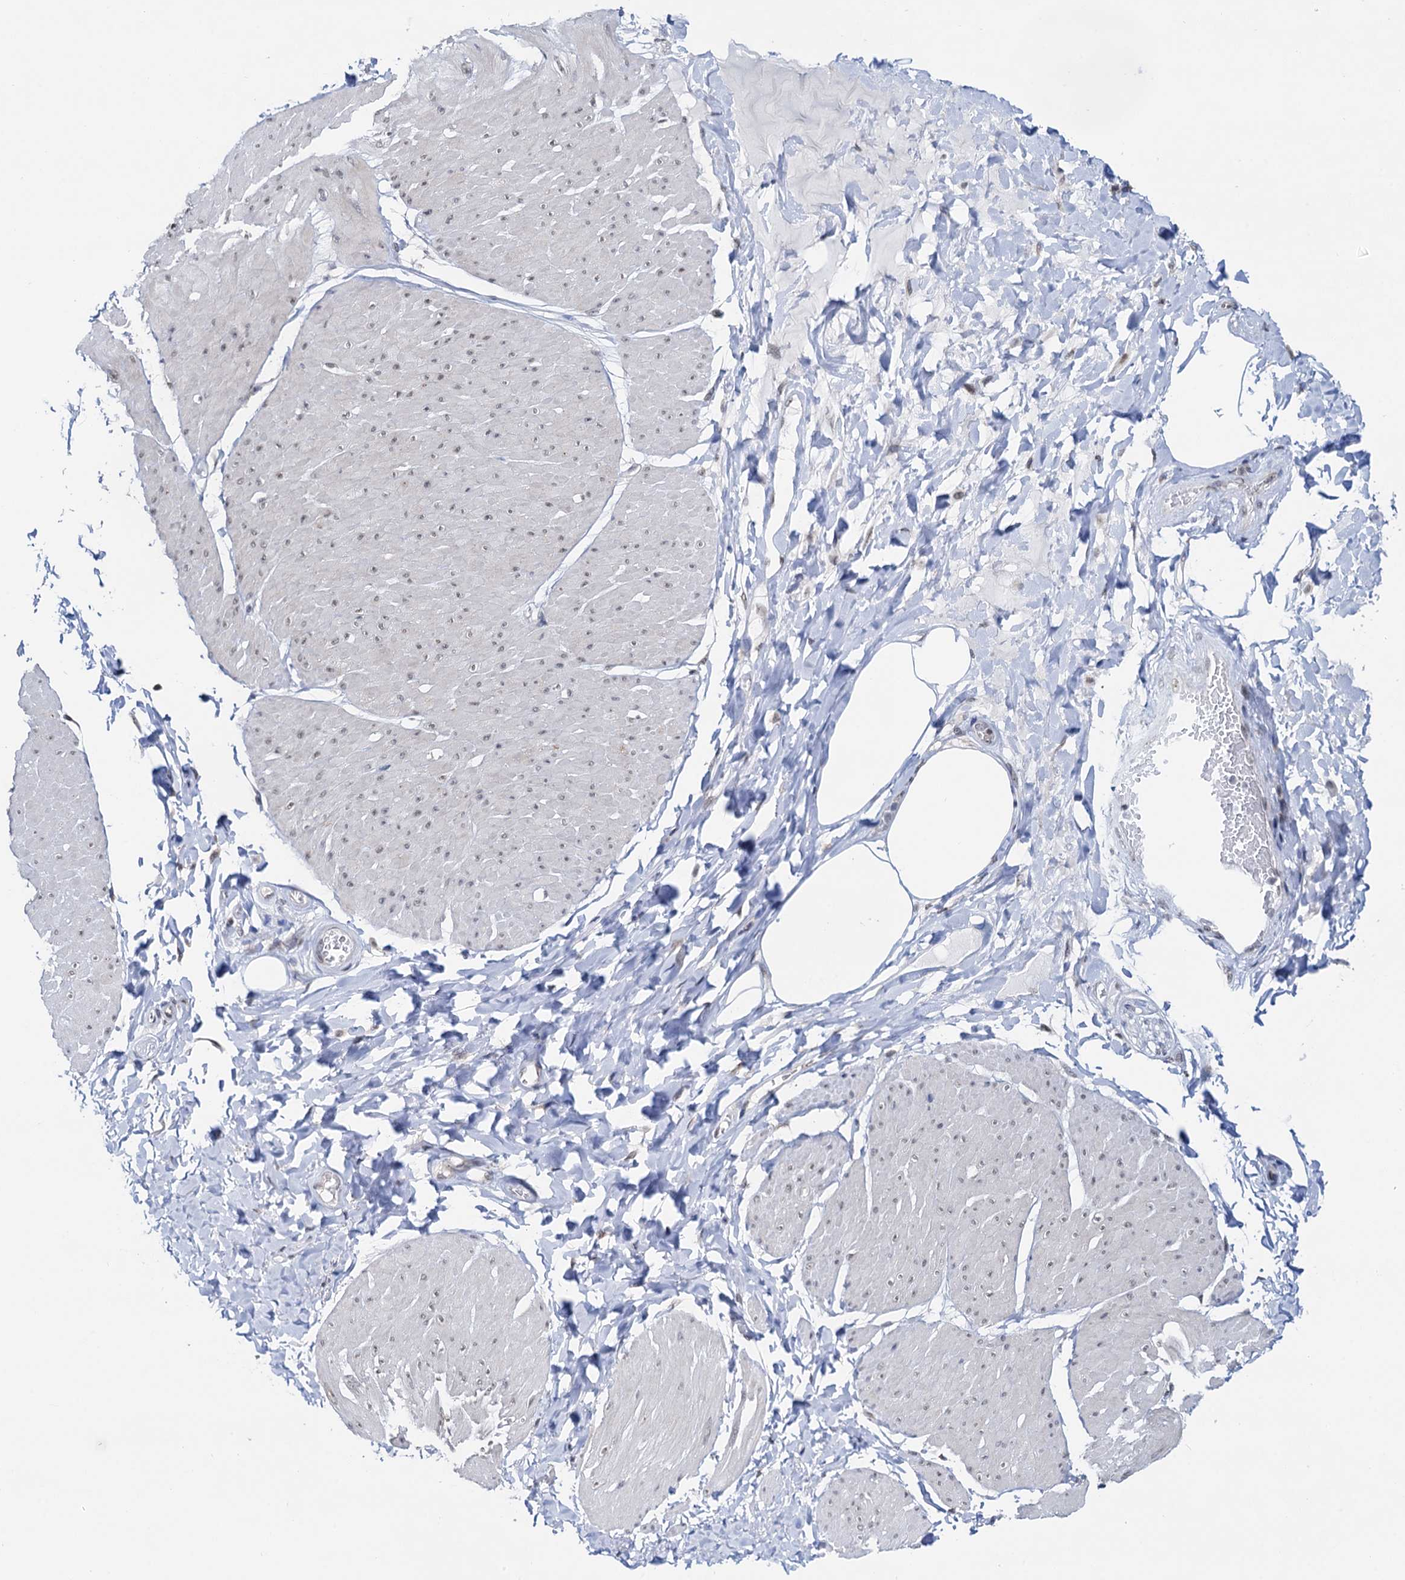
{"staining": {"intensity": "negative", "quantity": "none", "location": "none"}, "tissue": "smooth muscle", "cell_type": "Smooth muscle cells", "image_type": "normal", "snomed": [{"axis": "morphology", "description": "Urothelial carcinoma, High grade"}, {"axis": "topography", "description": "Urinary bladder"}], "caption": "A histopathology image of human smooth muscle is negative for staining in smooth muscle cells. The staining is performed using DAB brown chromogen with nuclei counter-stained in using hematoxylin.", "gene": "NAT10", "patient": {"sex": "male", "age": 46}}